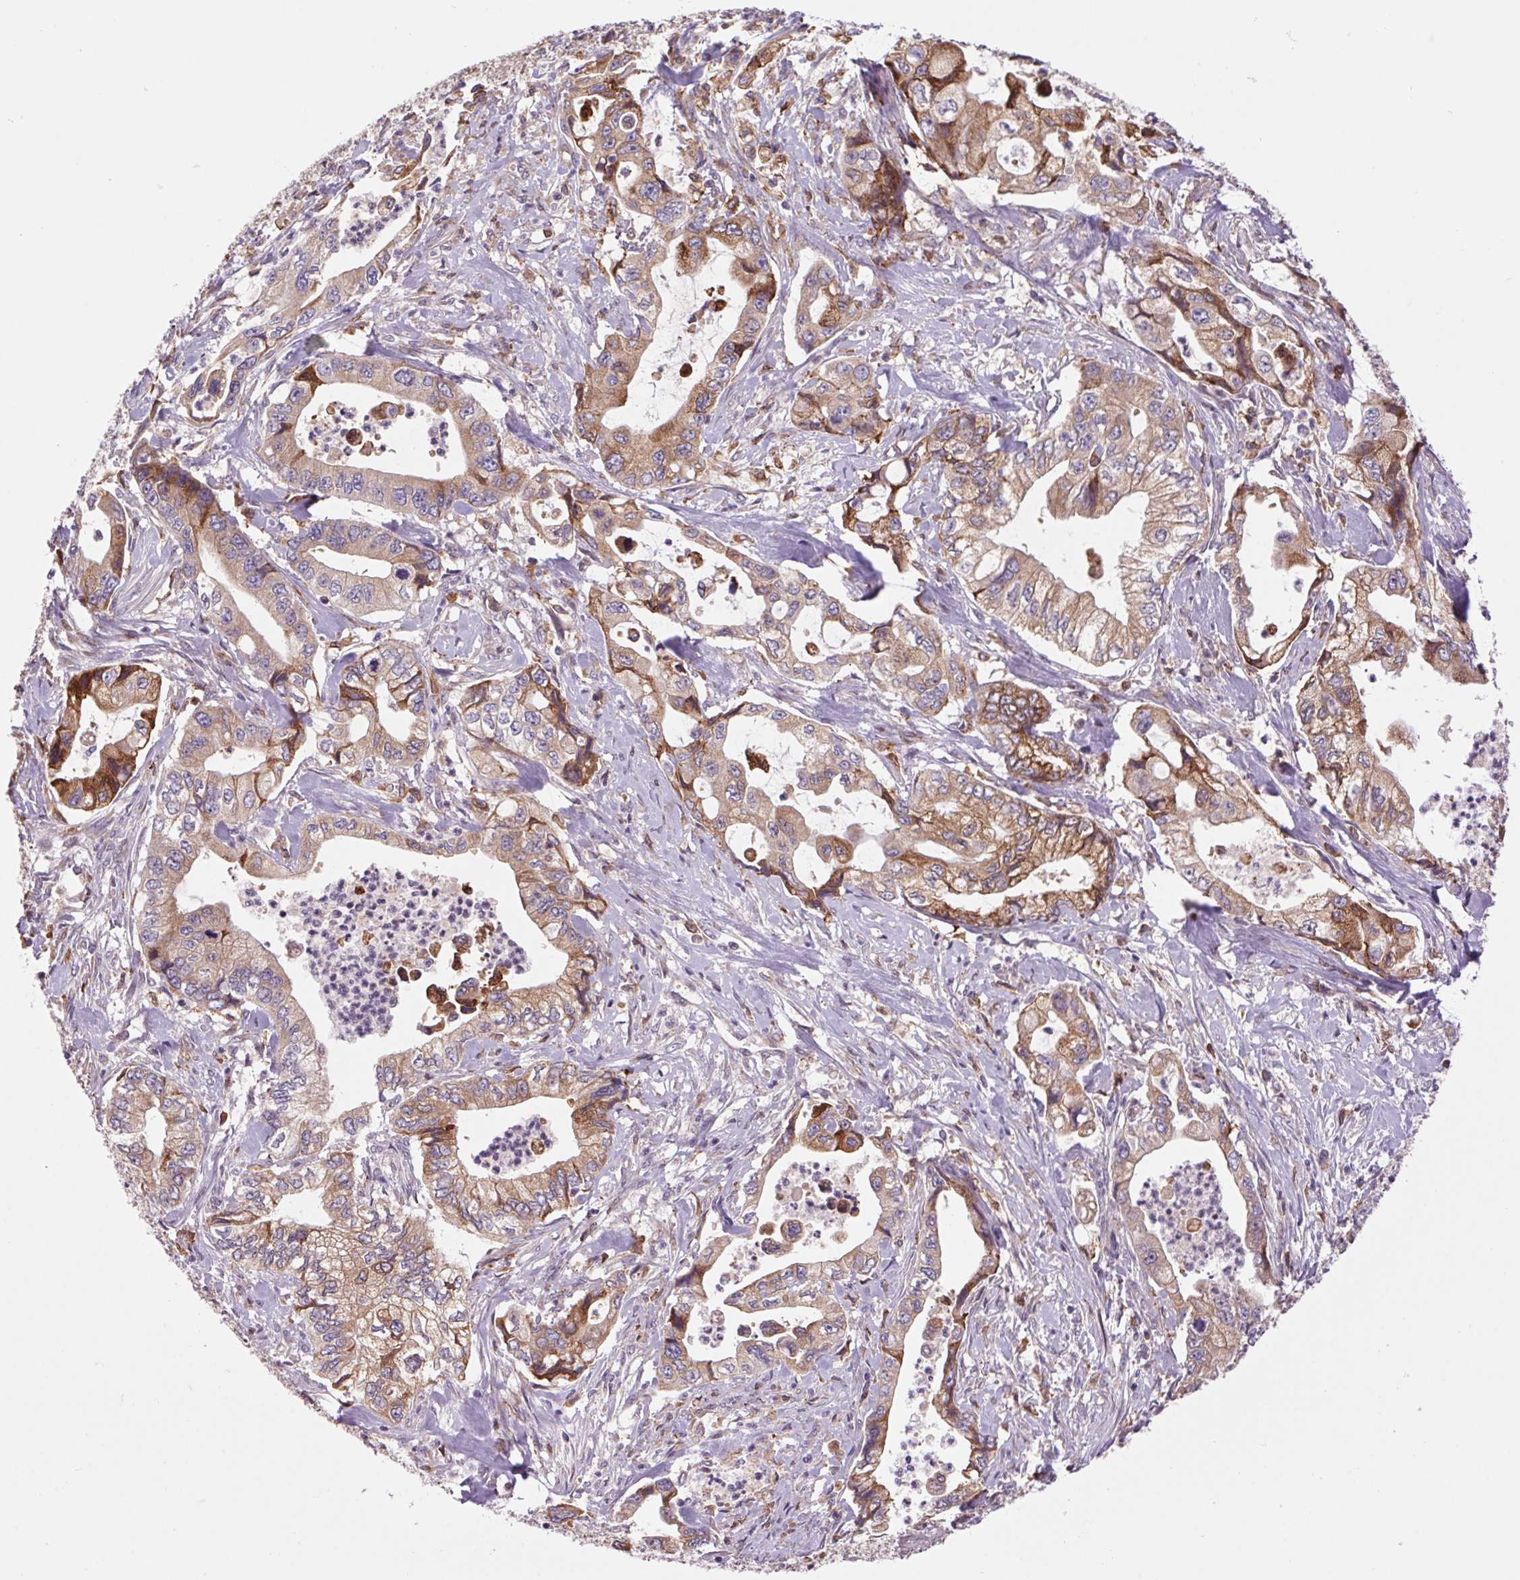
{"staining": {"intensity": "moderate", "quantity": ">75%", "location": "cytoplasmic/membranous"}, "tissue": "stomach cancer", "cell_type": "Tumor cells", "image_type": "cancer", "snomed": [{"axis": "morphology", "description": "Adenocarcinoma, NOS"}, {"axis": "topography", "description": "Pancreas"}, {"axis": "topography", "description": "Stomach, upper"}], "caption": "Stomach cancer was stained to show a protein in brown. There is medium levels of moderate cytoplasmic/membranous expression in about >75% of tumor cells.", "gene": "KLHL20", "patient": {"sex": "male", "age": 77}}